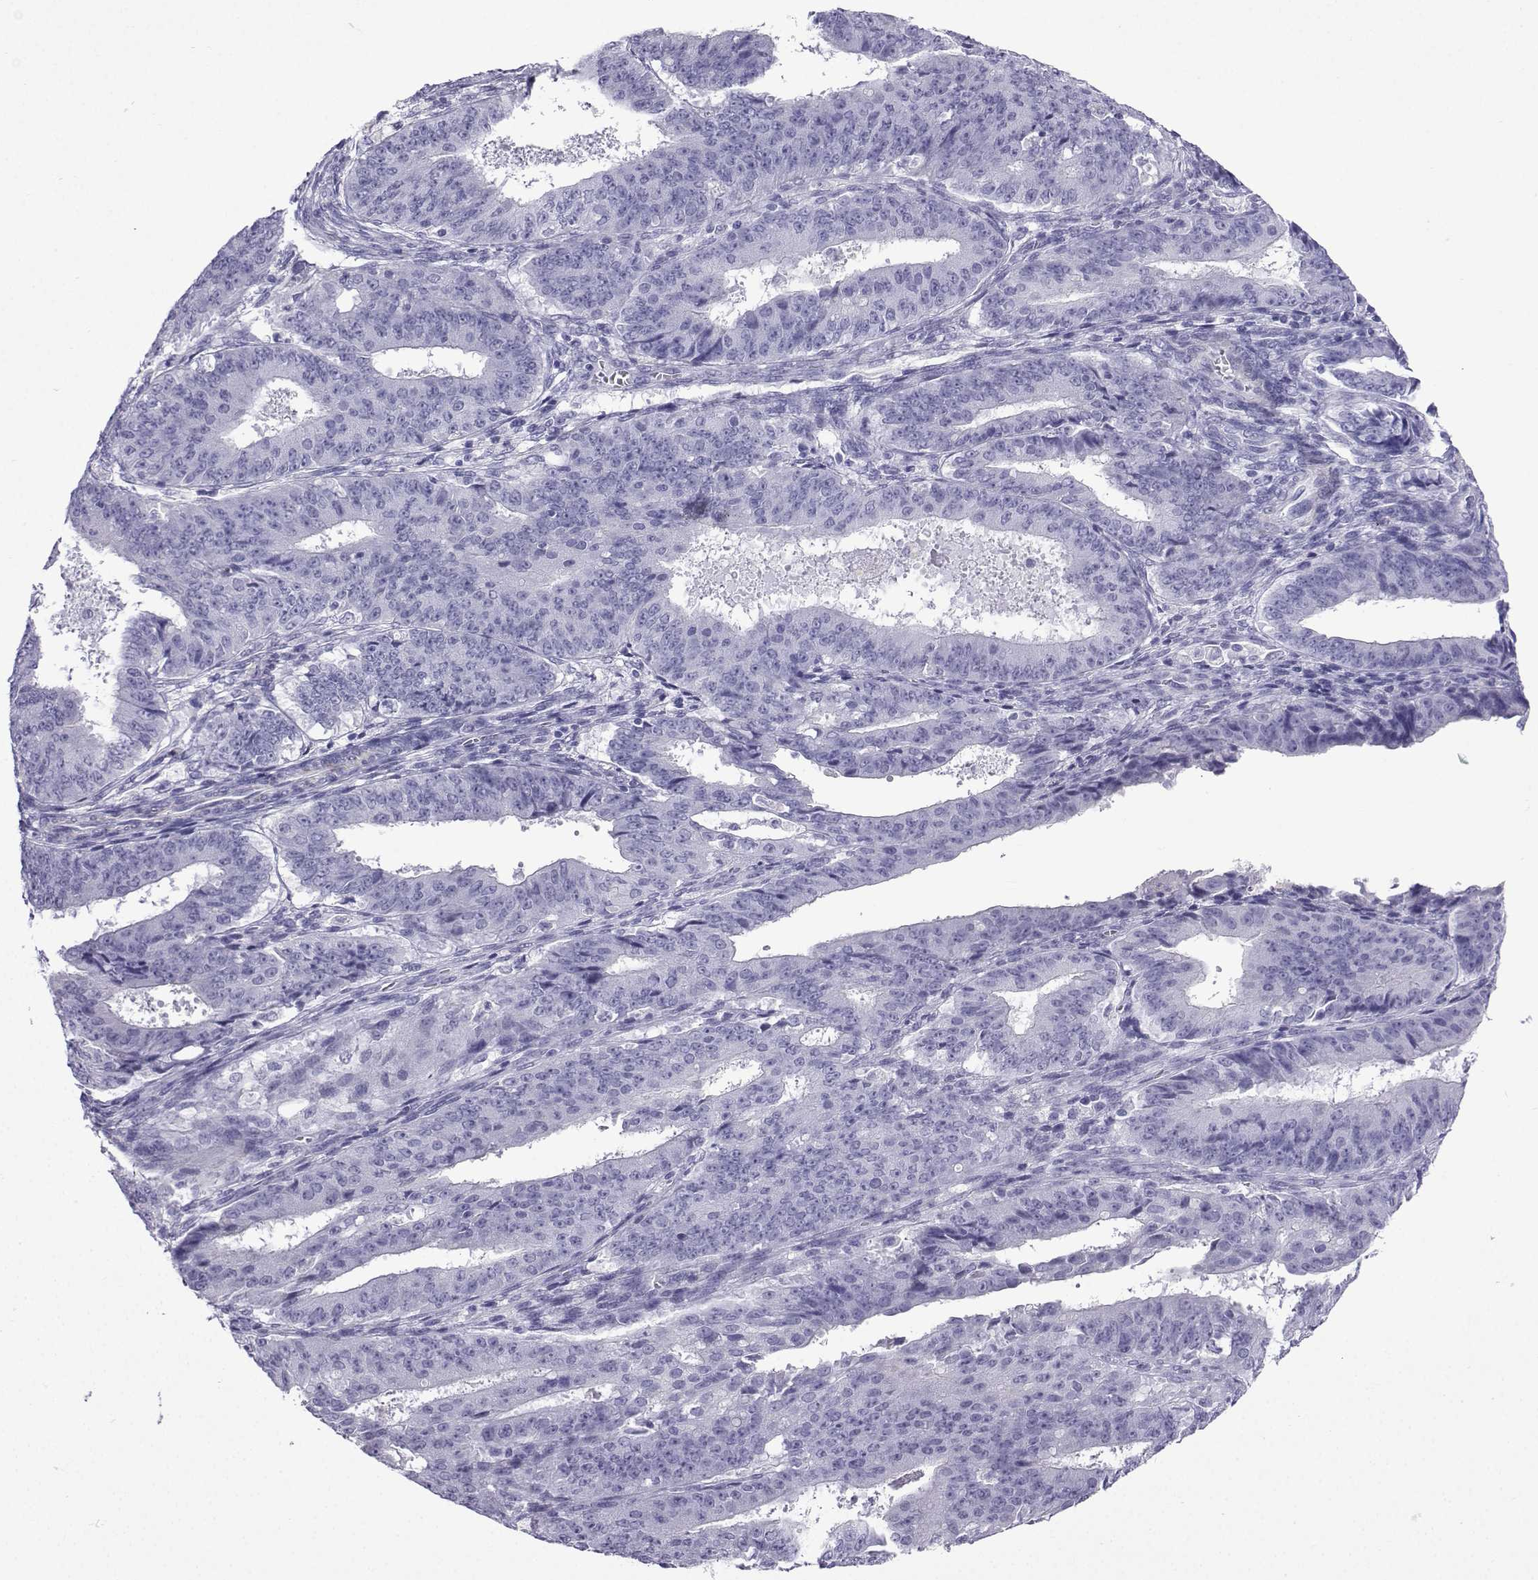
{"staining": {"intensity": "negative", "quantity": "none", "location": "none"}, "tissue": "ovarian cancer", "cell_type": "Tumor cells", "image_type": "cancer", "snomed": [{"axis": "morphology", "description": "Carcinoma, endometroid"}, {"axis": "topography", "description": "Ovary"}], "caption": "Image shows no significant protein positivity in tumor cells of ovarian cancer (endometroid carcinoma). Brightfield microscopy of immunohistochemistry stained with DAB (brown) and hematoxylin (blue), captured at high magnification.", "gene": "KCNF1", "patient": {"sex": "female", "age": 42}}